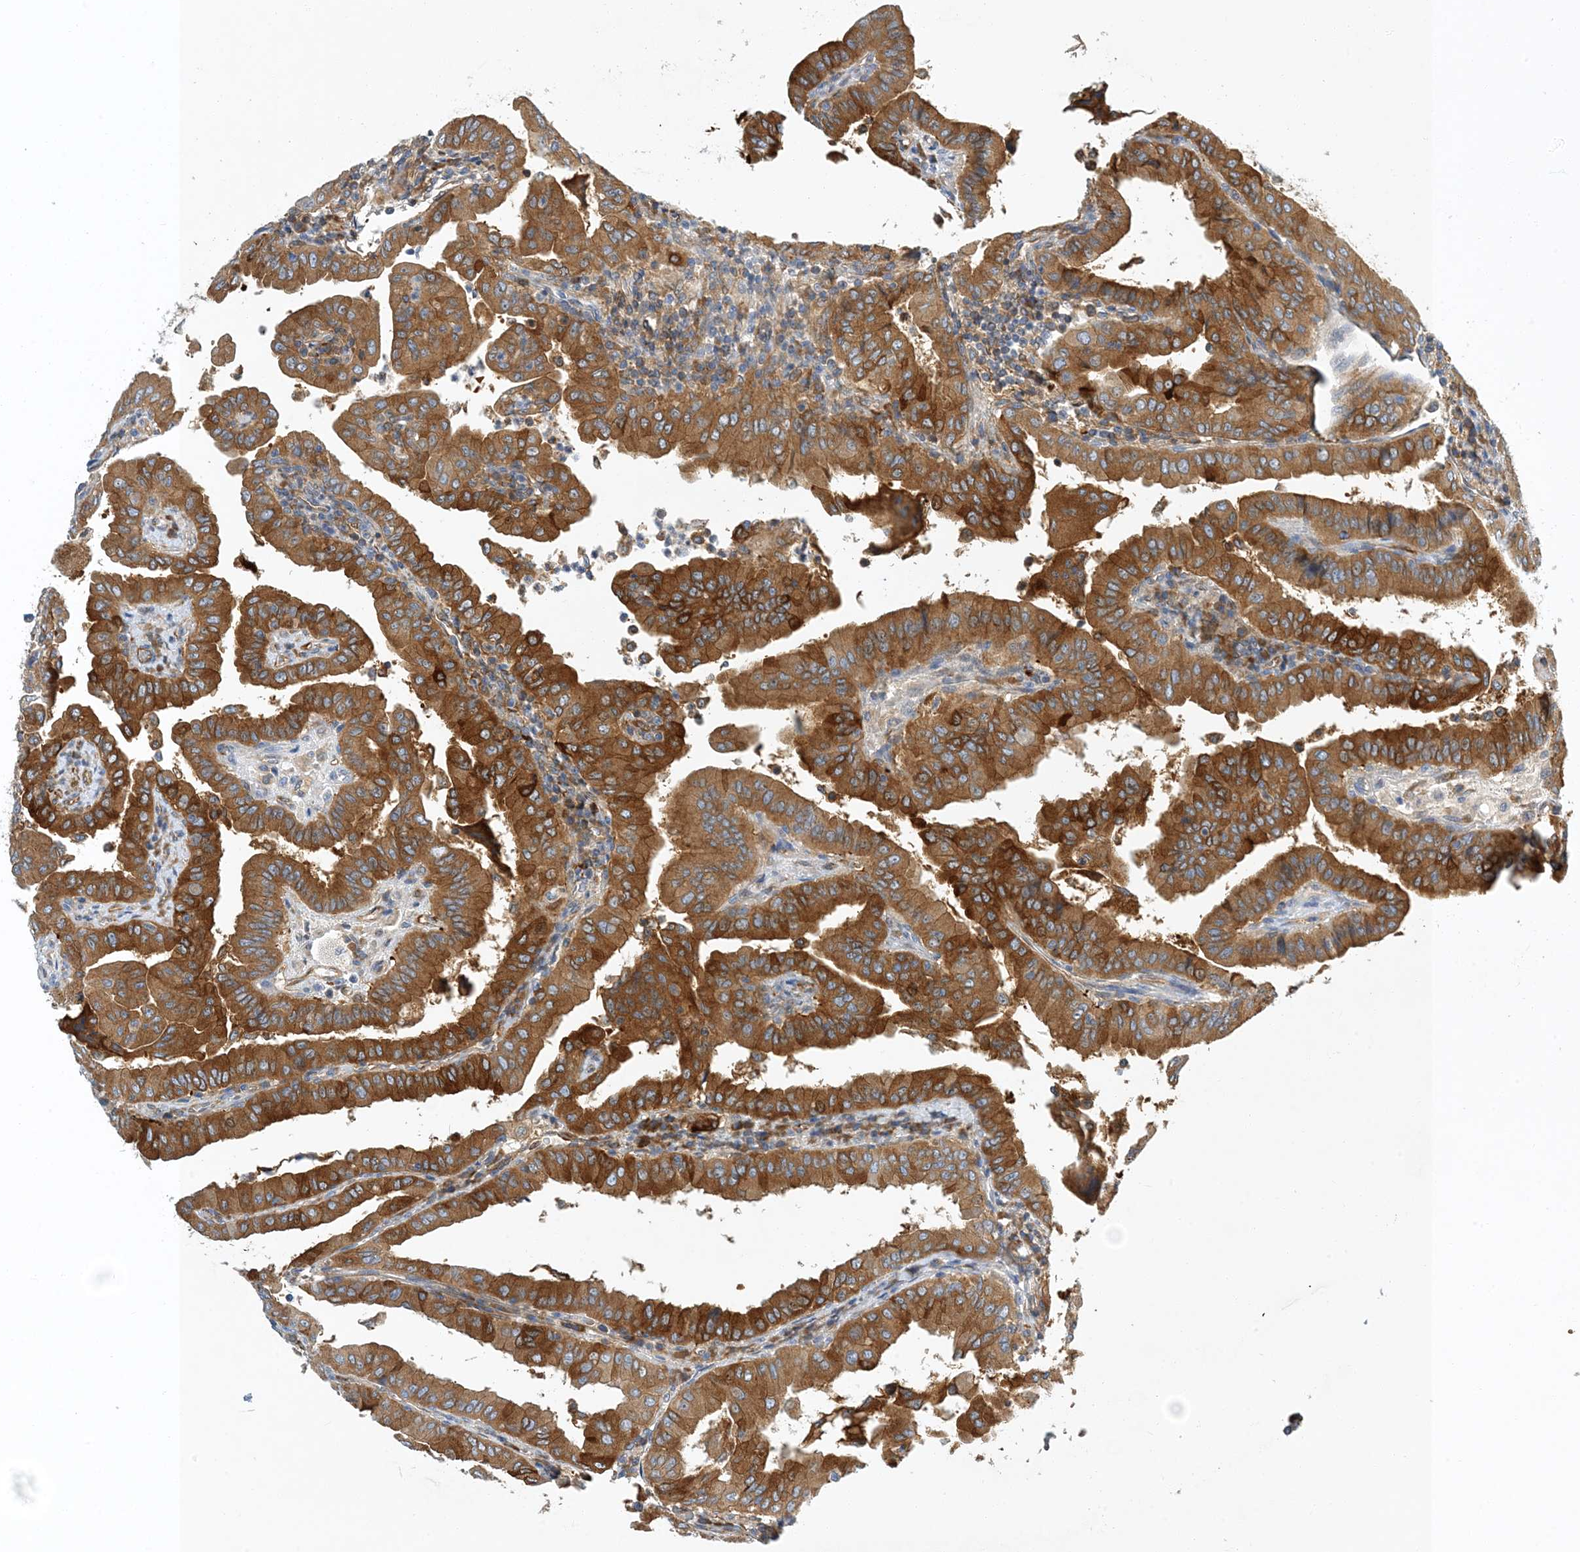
{"staining": {"intensity": "strong", "quantity": ">75%", "location": "cytoplasmic/membranous"}, "tissue": "thyroid cancer", "cell_type": "Tumor cells", "image_type": "cancer", "snomed": [{"axis": "morphology", "description": "Papillary adenocarcinoma, NOS"}, {"axis": "topography", "description": "Thyroid gland"}], "caption": "IHC histopathology image of thyroid cancer (papillary adenocarcinoma) stained for a protein (brown), which shows high levels of strong cytoplasmic/membranous positivity in approximately >75% of tumor cells.", "gene": "PCDHA2", "patient": {"sex": "male", "age": 33}}